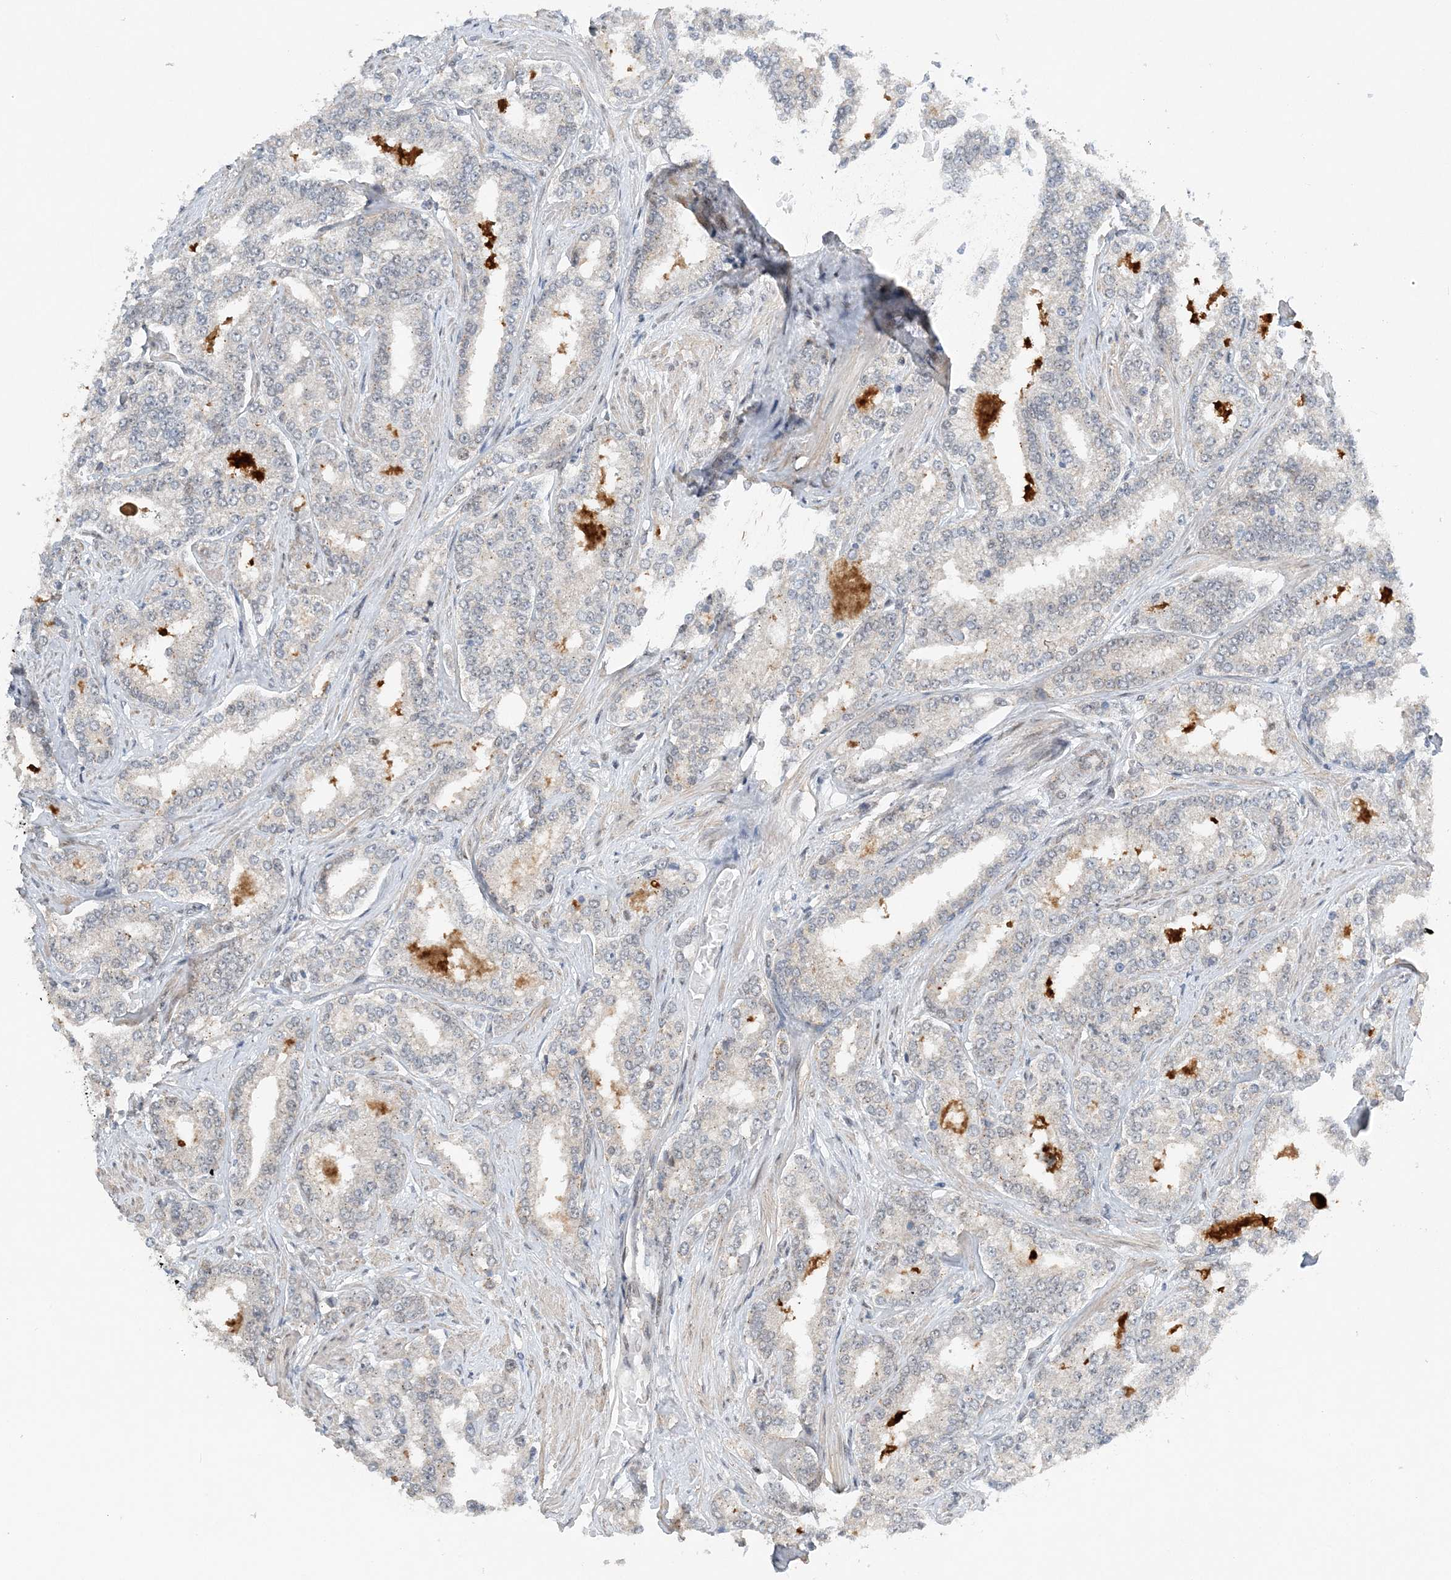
{"staining": {"intensity": "negative", "quantity": "none", "location": "none"}, "tissue": "prostate cancer", "cell_type": "Tumor cells", "image_type": "cancer", "snomed": [{"axis": "morphology", "description": "Normal tissue, NOS"}, {"axis": "morphology", "description": "Adenocarcinoma, High grade"}, {"axis": "topography", "description": "Prostate"}], "caption": "An immunohistochemistry image of prostate adenocarcinoma (high-grade) is shown. There is no staining in tumor cells of prostate adenocarcinoma (high-grade). (DAB (3,3'-diaminobenzidine) immunohistochemistry (IHC) with hematoxylin counter stain).", "gene": "WAC", "patient": {"sex": "male", "age": 83}}